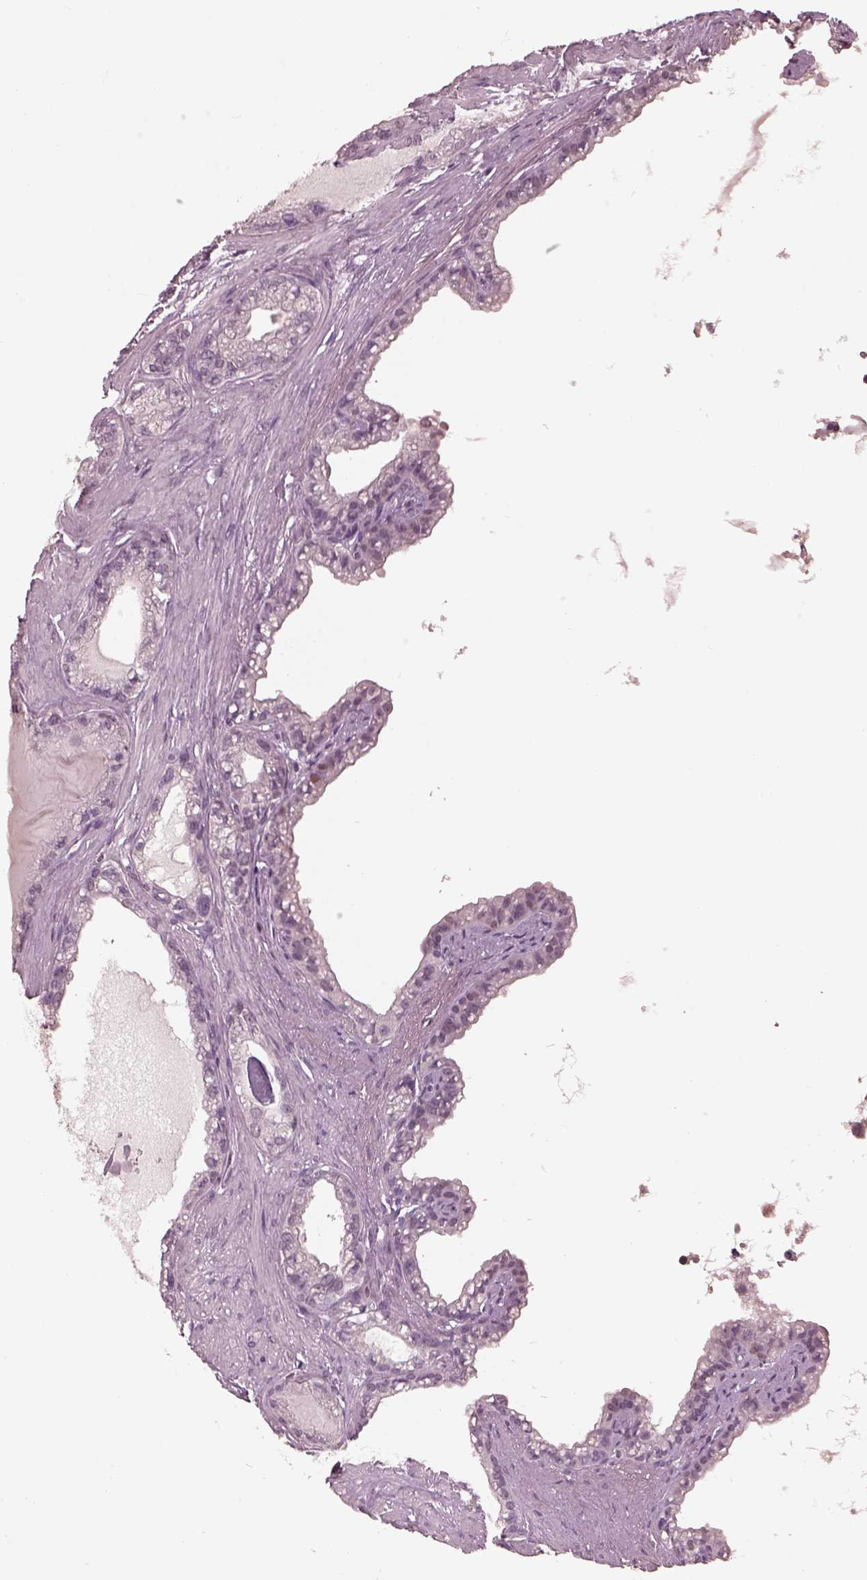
{"staining": {"intensity": "negative", "quantity": "none", "location": "none"}, "tissue": "seminal vesicle", "cell_type": "Glandular cells", "image_type": "normal", "snomed": [{"axis": "morphology", "description": "Normal tissue, NOS"}, {"axis": "morphology", "description": "Urothelial carcinoma, NOS"}, {"axis": "topography", "description": "Urinary bladder"}, {"axis": "topography", "description": "Seminal veicle"}], "caption": "Micrograph shows no significant protein staining in glandular cells of unremarkable seminal vesicle. The staining is performed using DAB (3,3'-diaminobenzidine) brown chromogen with nuclei counter-stained in using hematoxylin.", "gene": "TSKS", "patient": {"sex": "male", "age": 76}}